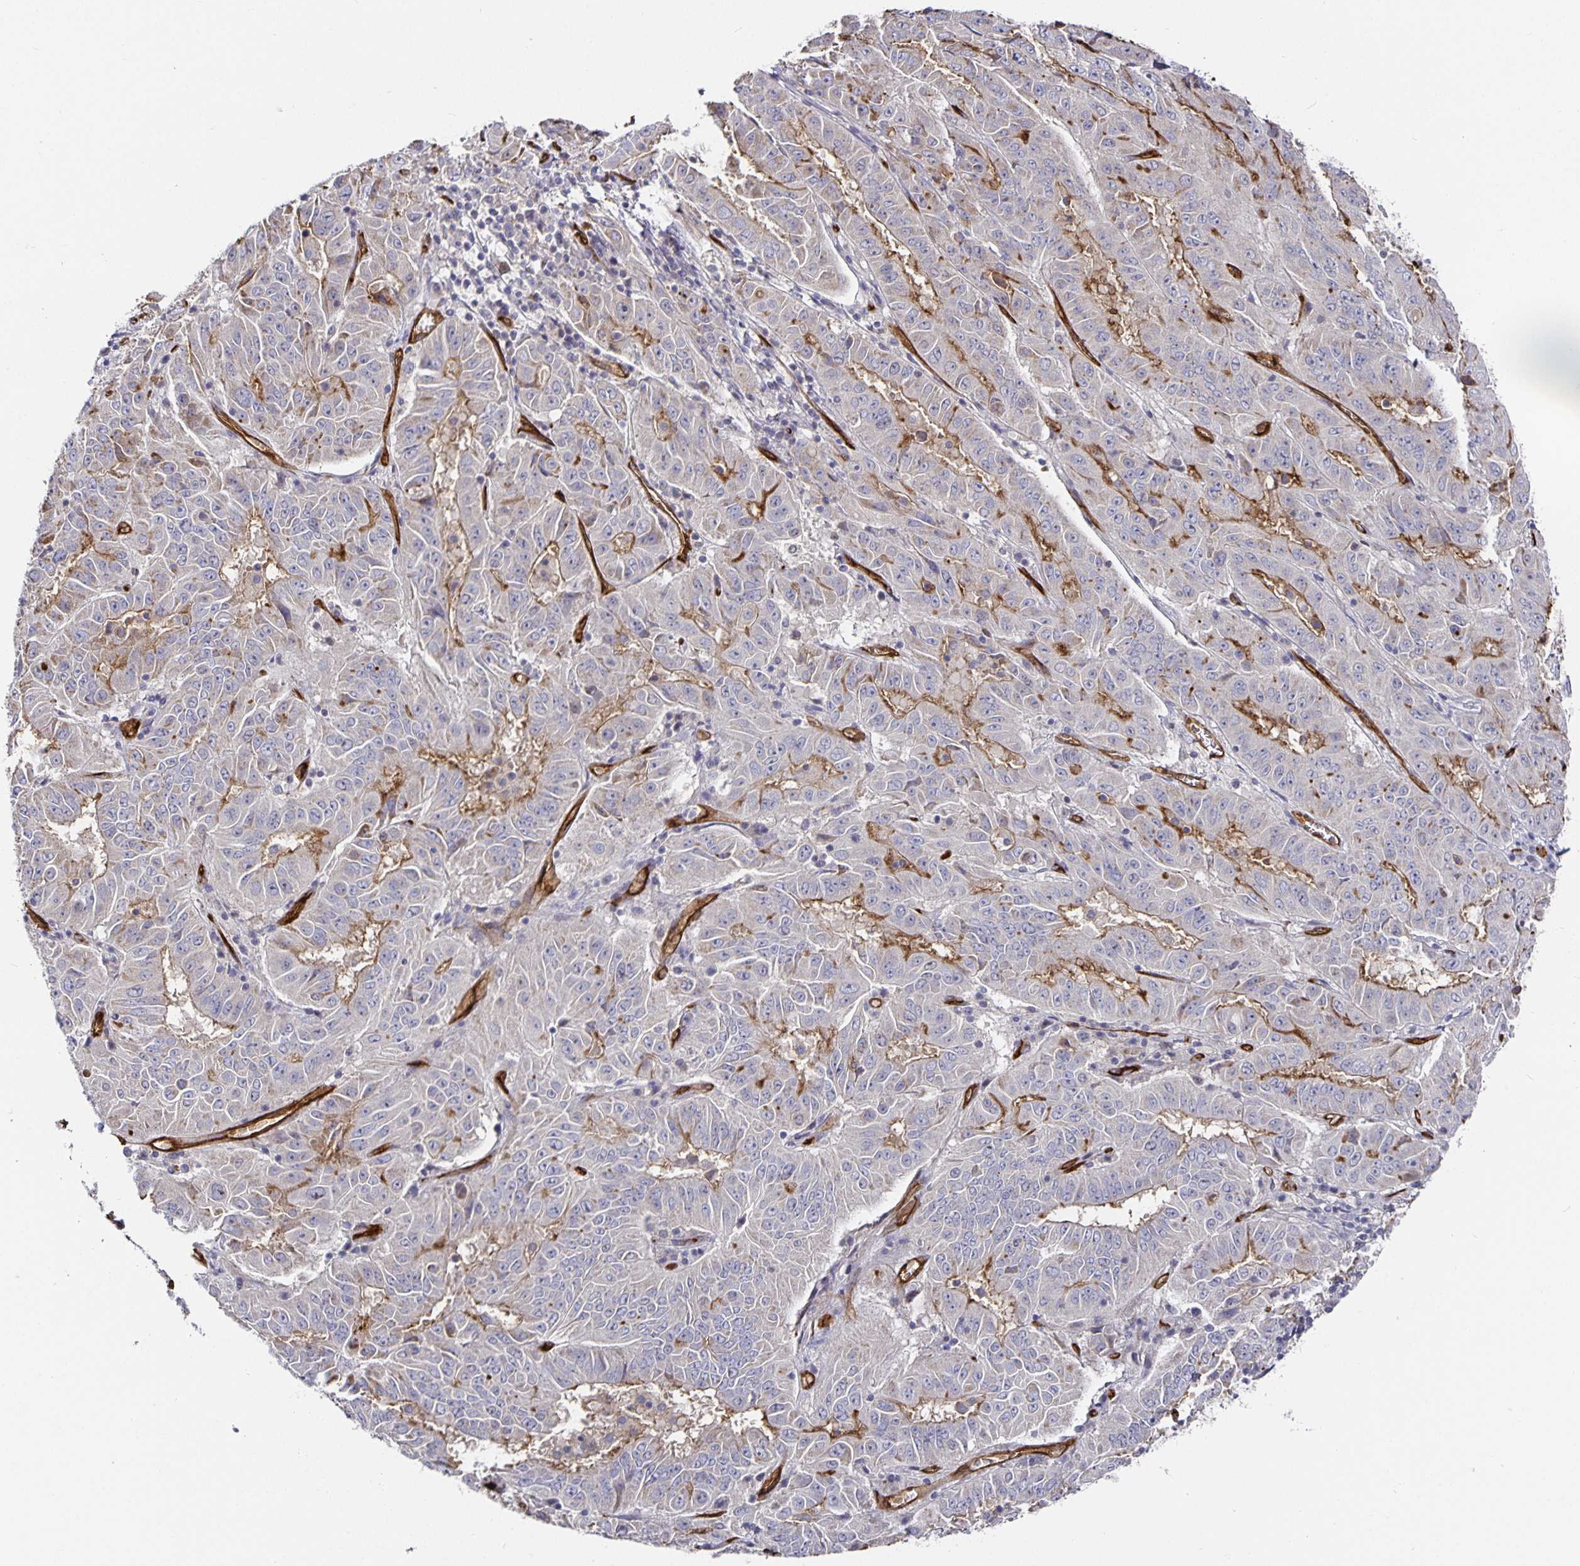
{"staining": {"intensity": "weak", "quantity": "25%-75%", "location": "cytoplasmic/membranous"}, "tissue": "pancreatic cancer", "cell_type": "Tumor cells", "image_type": "cancer", "snomed": [{"axis": "morphology", "description": "Adenocarcinoma, NOS"}, {"axis": "topography", "description": "Pancreas"}], "caption": "Weak cytoplasmic/membranous protein positivity is seen in approximately 25%-75% of tumor cells in pancreatic cancer (adenocarcinoma).", "gene": "PODXL", "patient": {"sex": "male", "age": 63}}